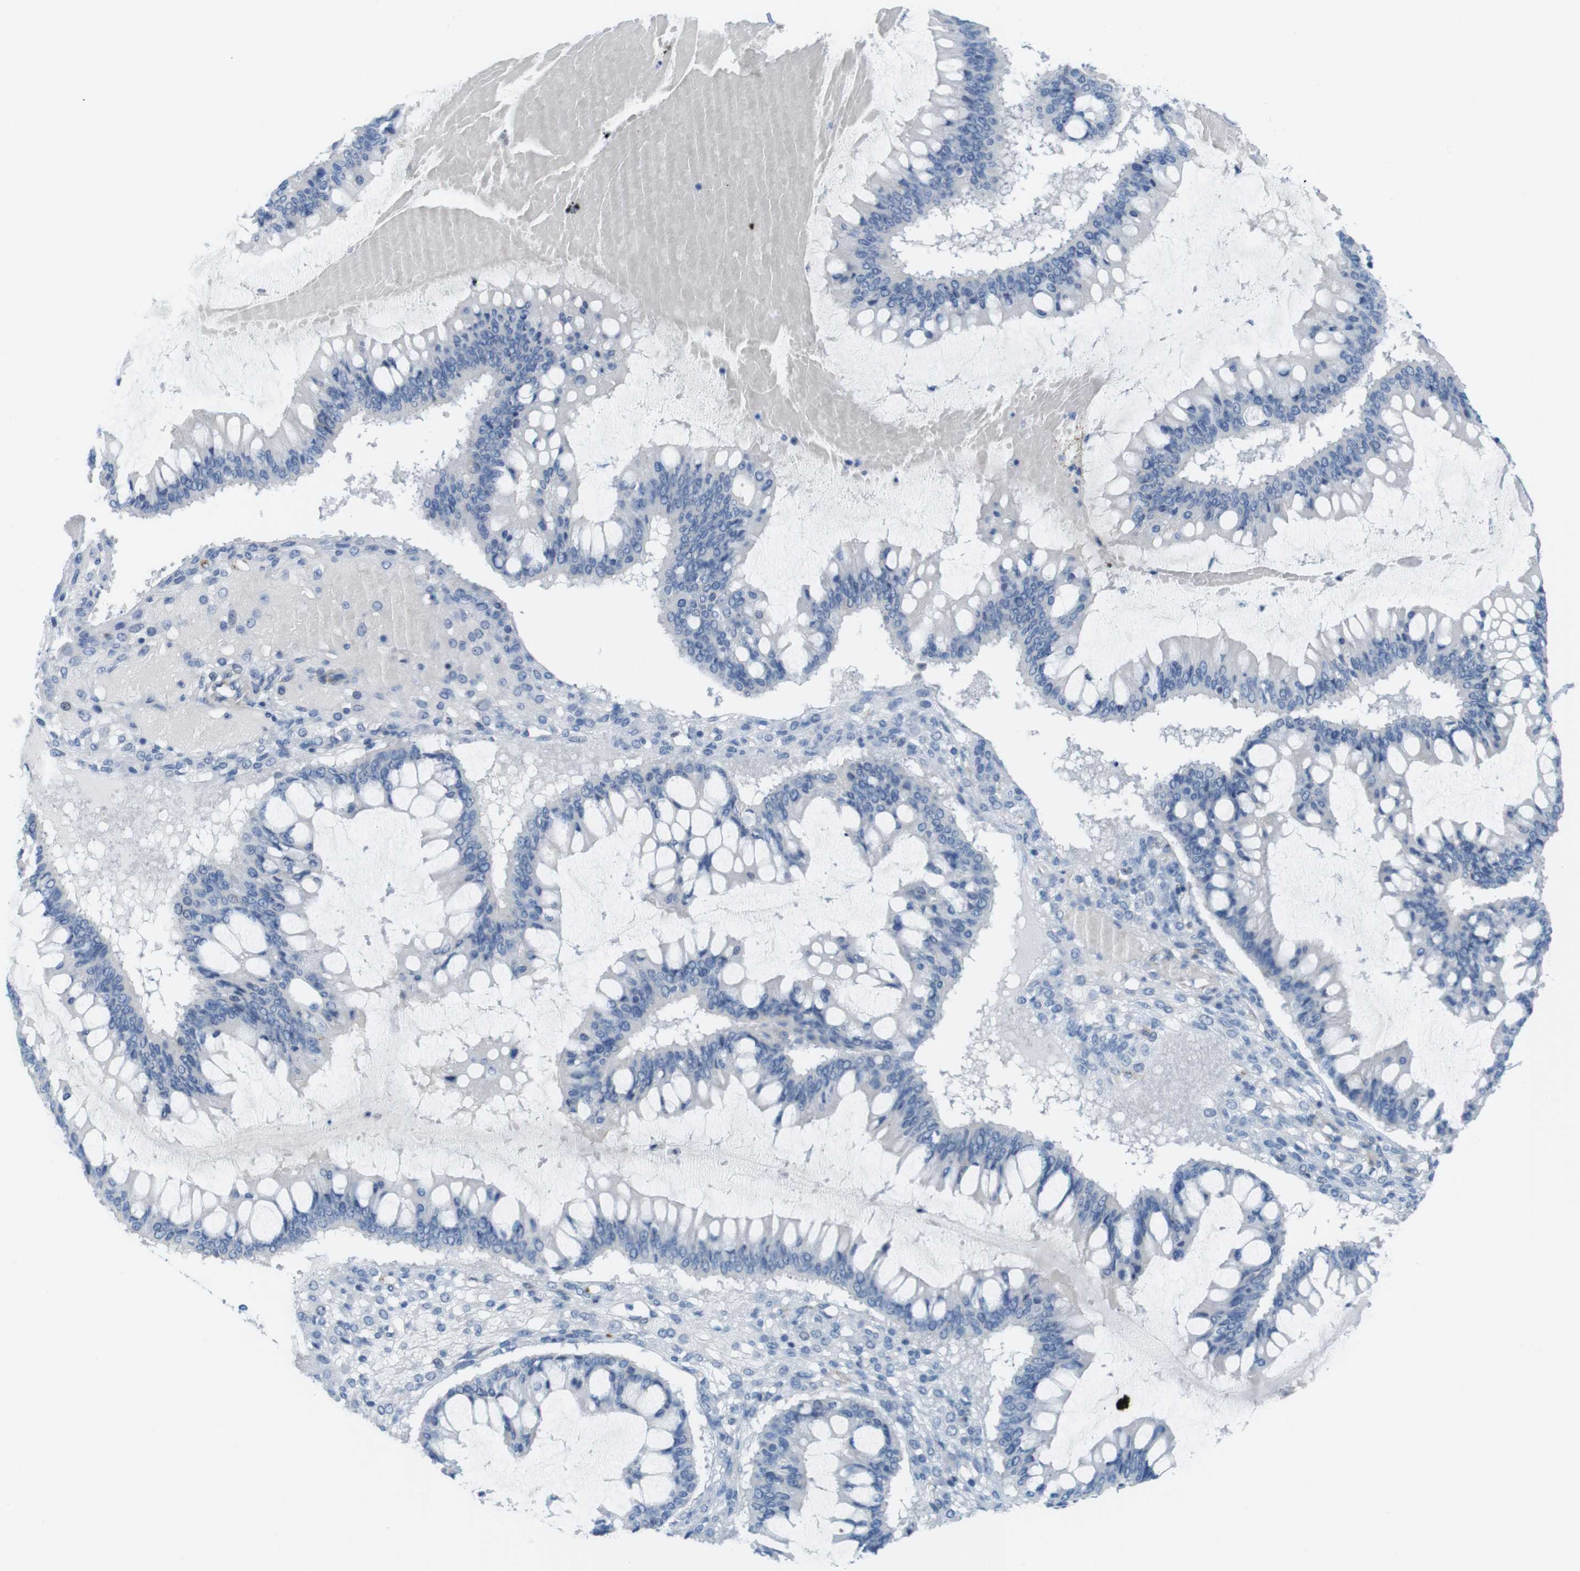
{"staining": {"intensity": "negative", "quantity": "none", "location": "none"}, "tissue": "ovarian cancer", "cell_type": "Tumor cells", "image_type": "cancer", "snomed": [{"axis": "morphology", "description": "Cystadenocarcinoma, mucinous, NOS"}, {"axis": "topography", "description": "Ovary"}], "caption": "High power microscopy histopathology image of an immunohistochemistry (IHC) image of mucinous cystadenocarcinoma (ovarian), revealing no significant expression in tumor cells.", "gene": "MYH9", "patient": {"sex": "female", "age": 73}}